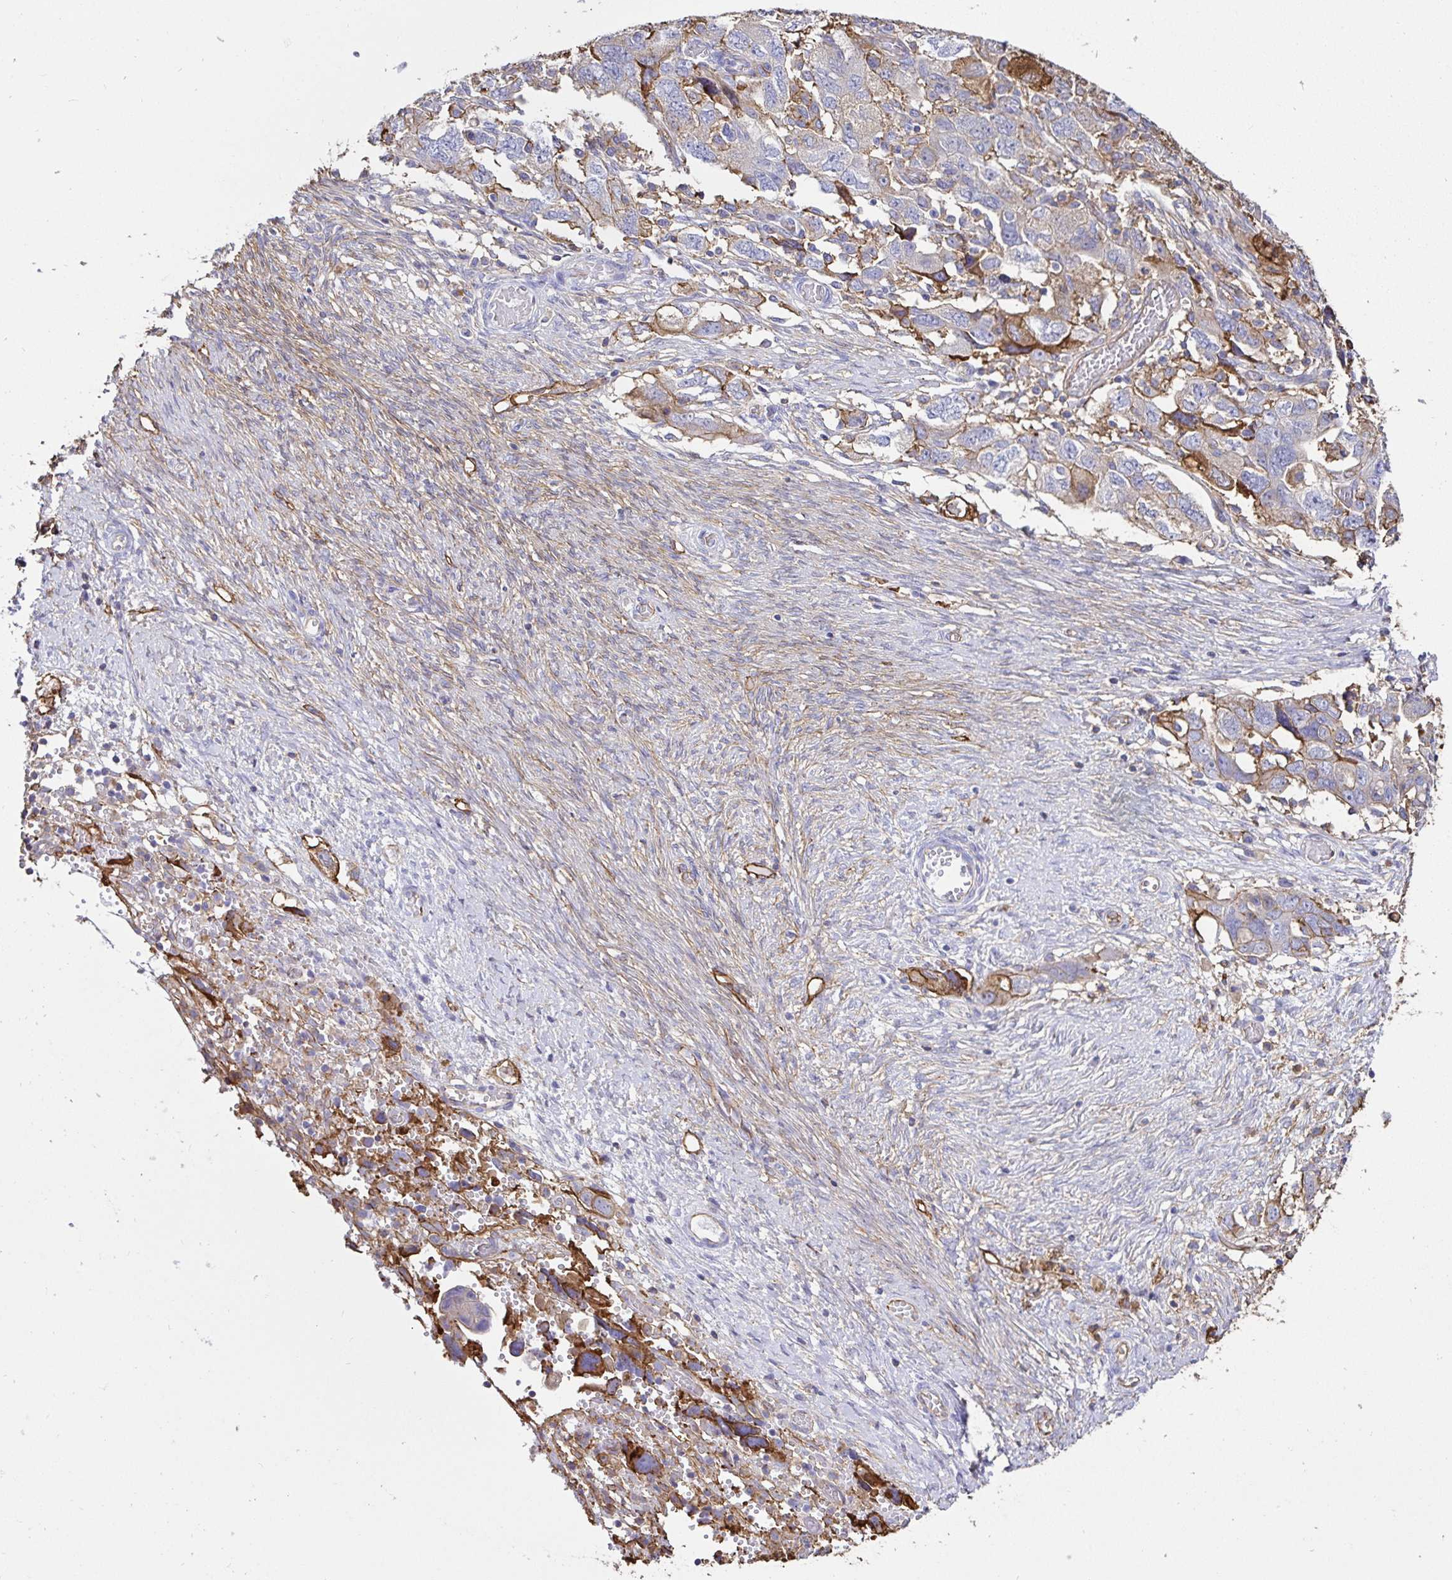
{"staining": {"intensity": "moderate", "quantity": "<25%", "location": "cytoplasmic/membranous"}, "tissue": "ovarian cancer", "cell_type": "Tumor cells", "image_type": "cancer", "snomed": [{"axis": "morphology", "description": "Carcinoma, NOS"}, {"axis": "morphology", "description": "Cystadenocarcinoma, serous, NOS"}, {"axis": "topography", "description": "Ovary"}], "caption": "High-magnification brightfield microscopy of carcinoma (ovarian) stained with DAB (3,3'-diaminobenzidine) (brown) and counterstained with hematoxylin (blue). tumor cells exhibit moderate cytoplasmic/membranous staining is seen in about<25% of cells.", "gene": "ANXA2", "patient": {"sex": "female", "age": 69}}